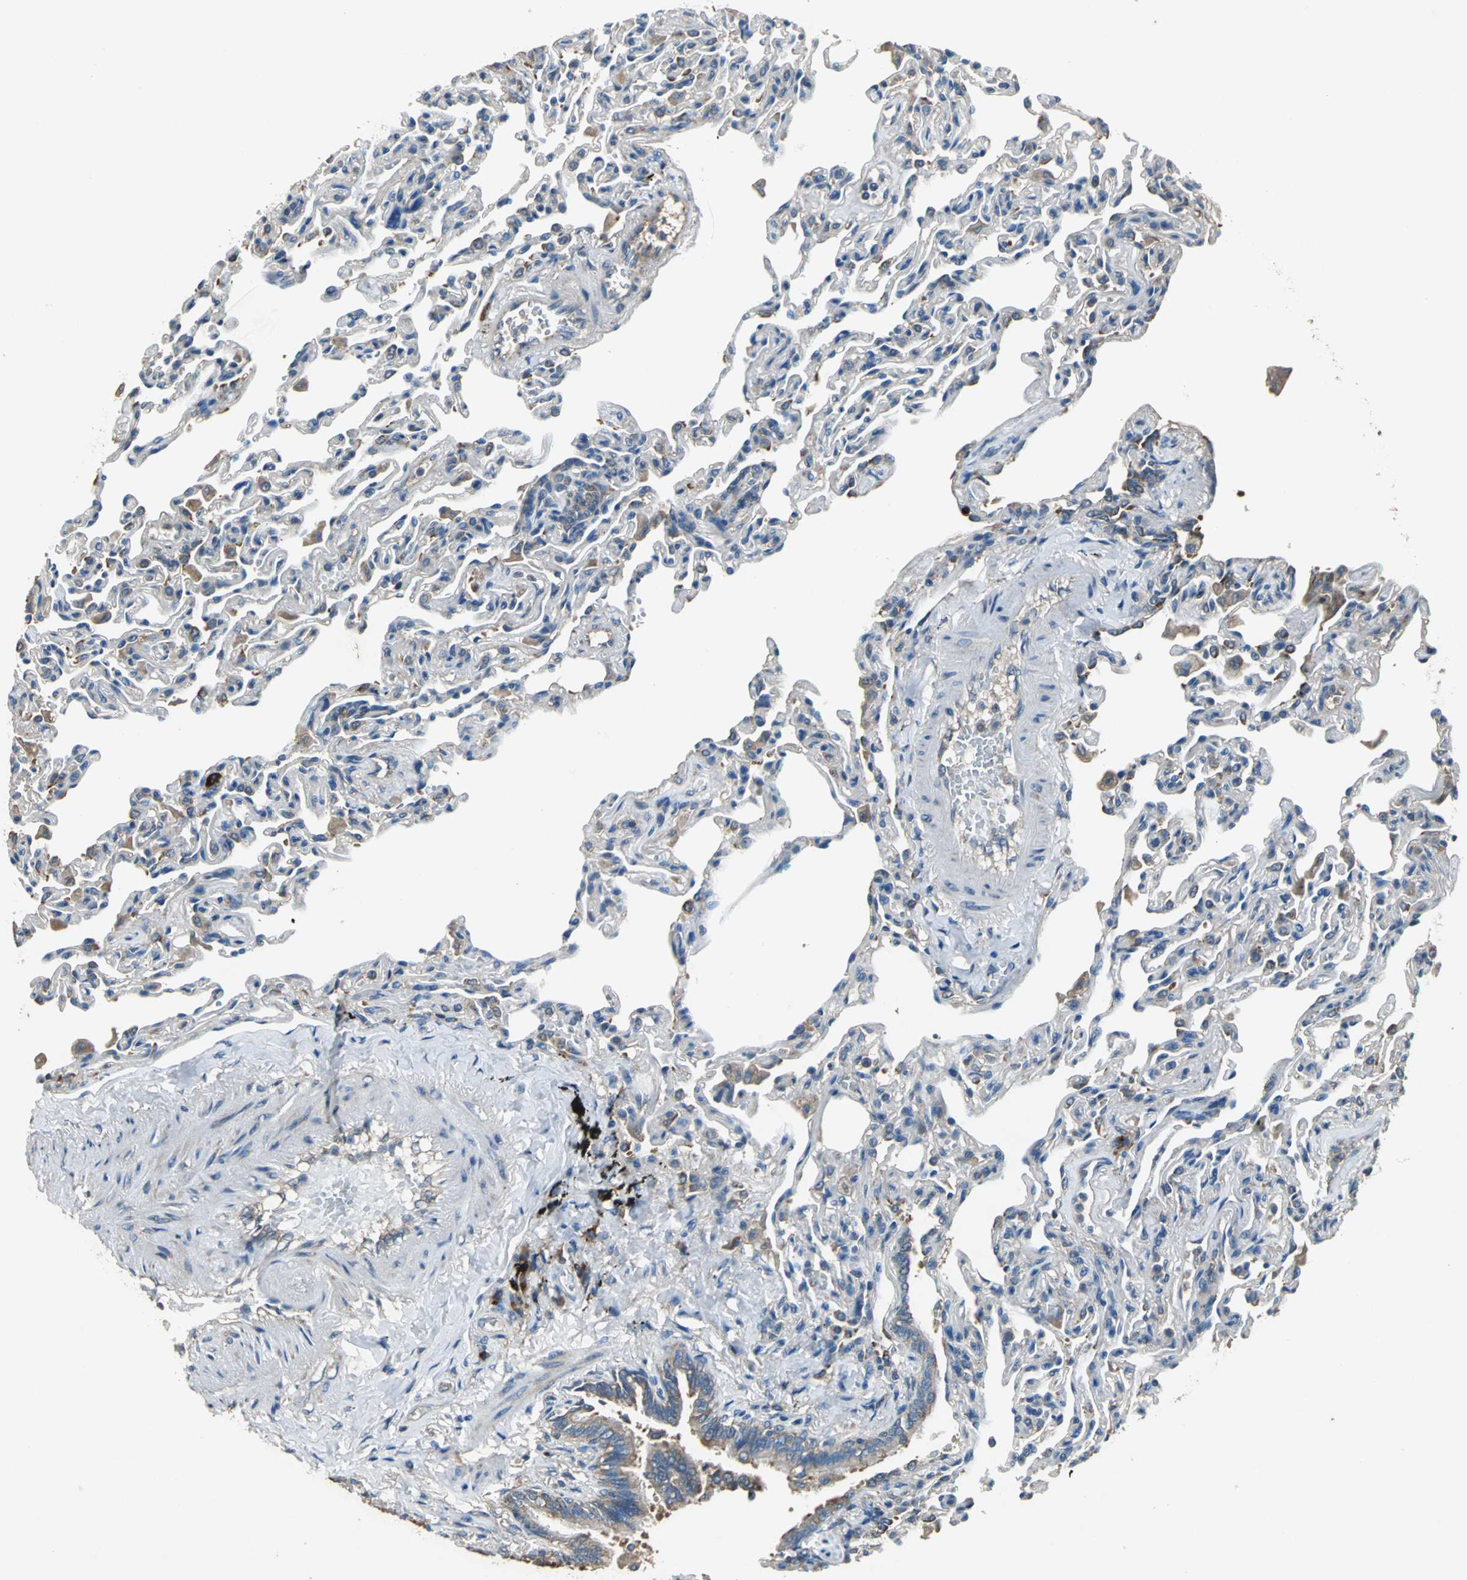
{"staining": {"intensity": "moderate", "quantity": ">75%", "location": "cytoplasmic/membranous"}, "tissue": "bronchus", "cell_type": "Respiratory epithelial cells", "image_type": "normal", "snomed": [{"axis": "morphology", "description": "Normal tissue, NOS"}, {"axis": "topography", "description": "Lung"}], "caption": "The histopathology image exhibits immunohistochemical staining of benign bronchus. There is moderate cytoplasmic/membranous positivity is present in about >75% of respiratory epithelial cells. (Stains: DAB in brown, nuclei in blue, Microscopy: brightfield microscopy at high magnification).", "gene": "HEPH", "patient": {"sex": "male", "age": 64}}